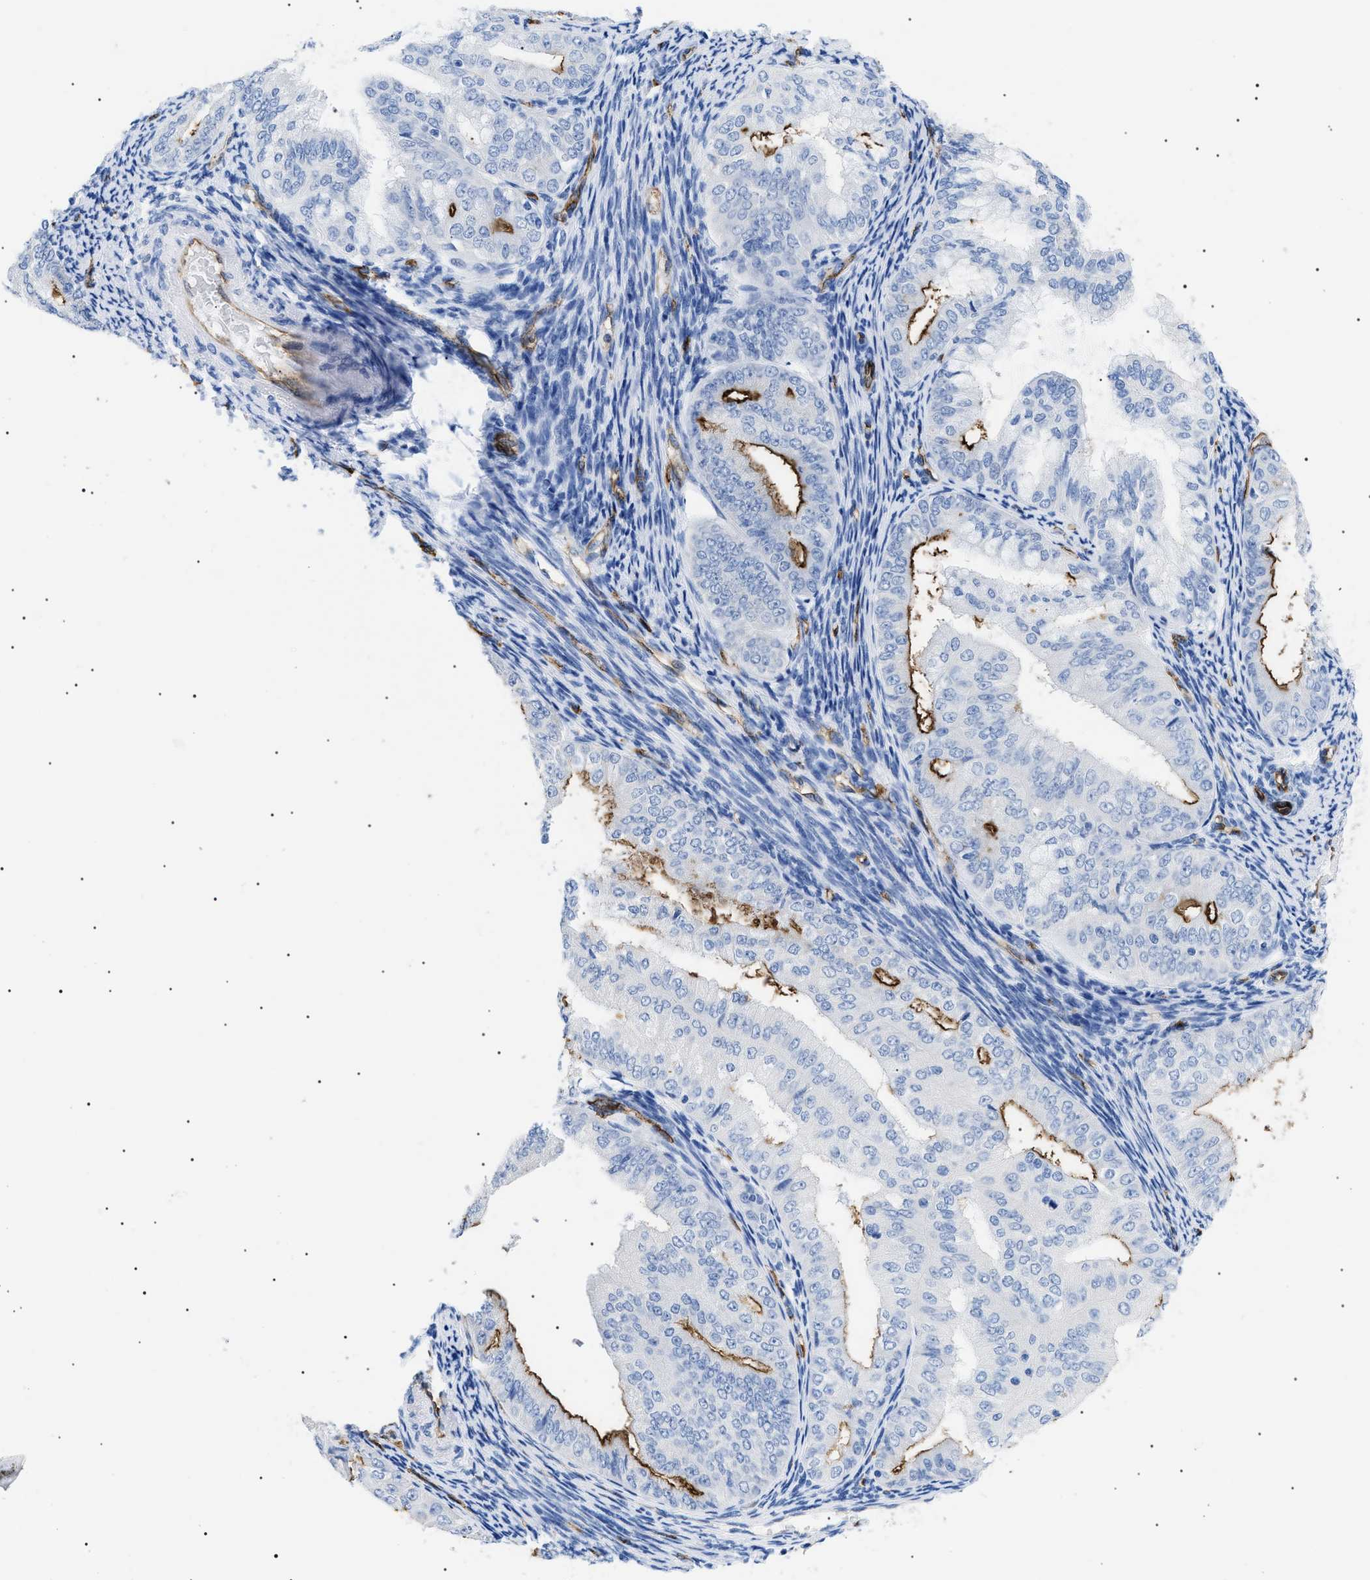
{"staining": {"intensity": "moderate", "quantity": "25%-75%", "location": "cytoplasmic/membranous"}, "tissue": "endometrial cancer", "cell_type": "Tumor cells", "image_type": "cancer", "snomed": [{"axis": "morphology", "description": "Adenocarcinoma, NOS"}, {"axis": "topography", "description": "Endometrium"}], "caption": "Human endometrial cancer (adenocarcinoma) stained with a protein marker displays moderate staining in tumor cells.", "gene": "PODXL", "patient": {"sex": "female", "age": 63}}